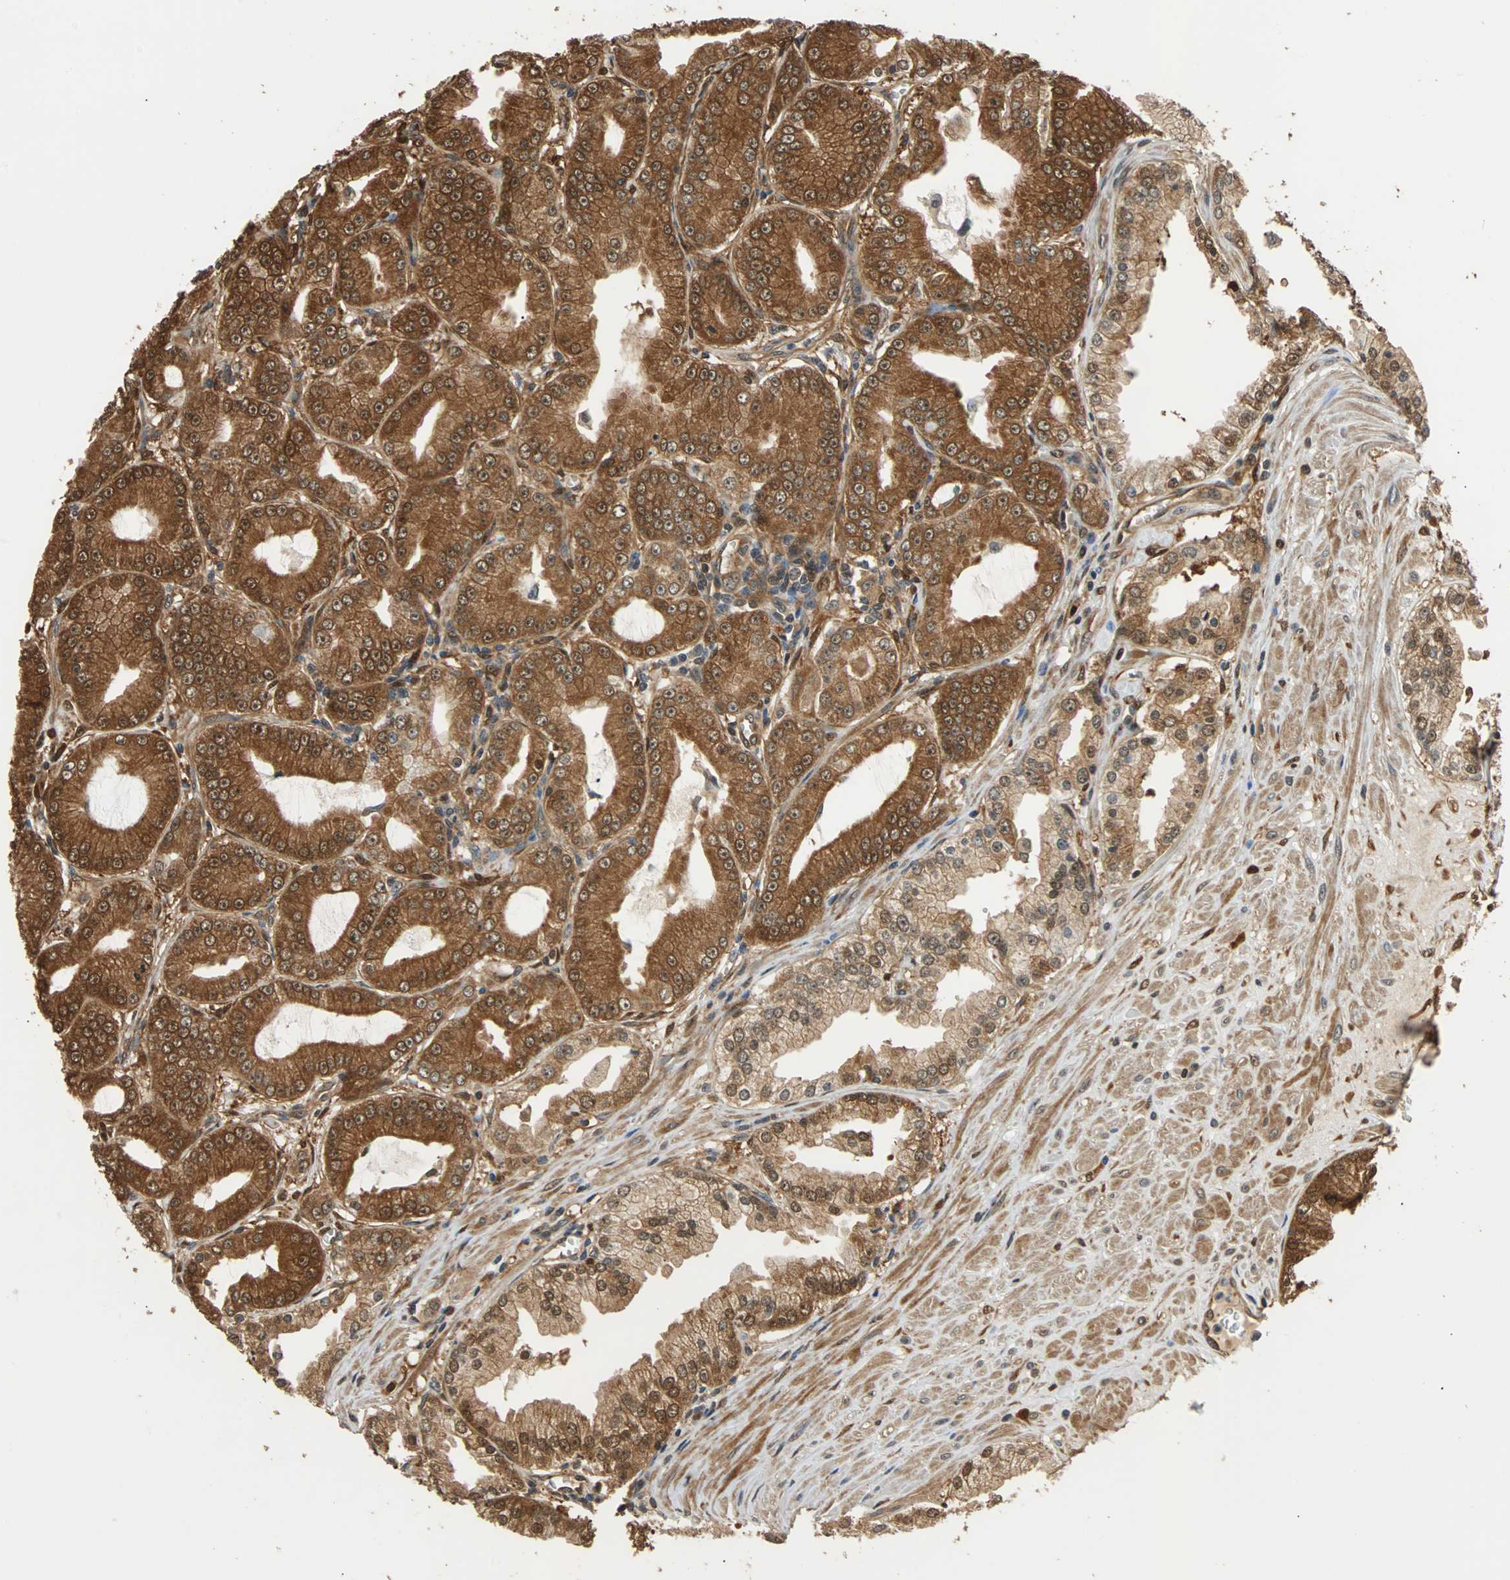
{"staining": {"intensity": "strong", "quantity": ">75%", "location": "cytoplasmic/membranous,nuclear"}, "tissue": "prostate cancer", "cell_type": "Tumor cells", "image_type": "cancer", "snomed": [{"axis": "morphology", "description": "Adenocarcinoma, High grade"}, {"axis": "topography", "description": "Prostate"}], "caption": "Protein analysis of prostate cancer (high-grade adenocarcinoma) tissue reveals strong cytoplasmic/membranous and nuclear positivity in about >75% of tumor cells.", "gene": "PRDX6", "patient": {"sex": "male", "age": 61}}